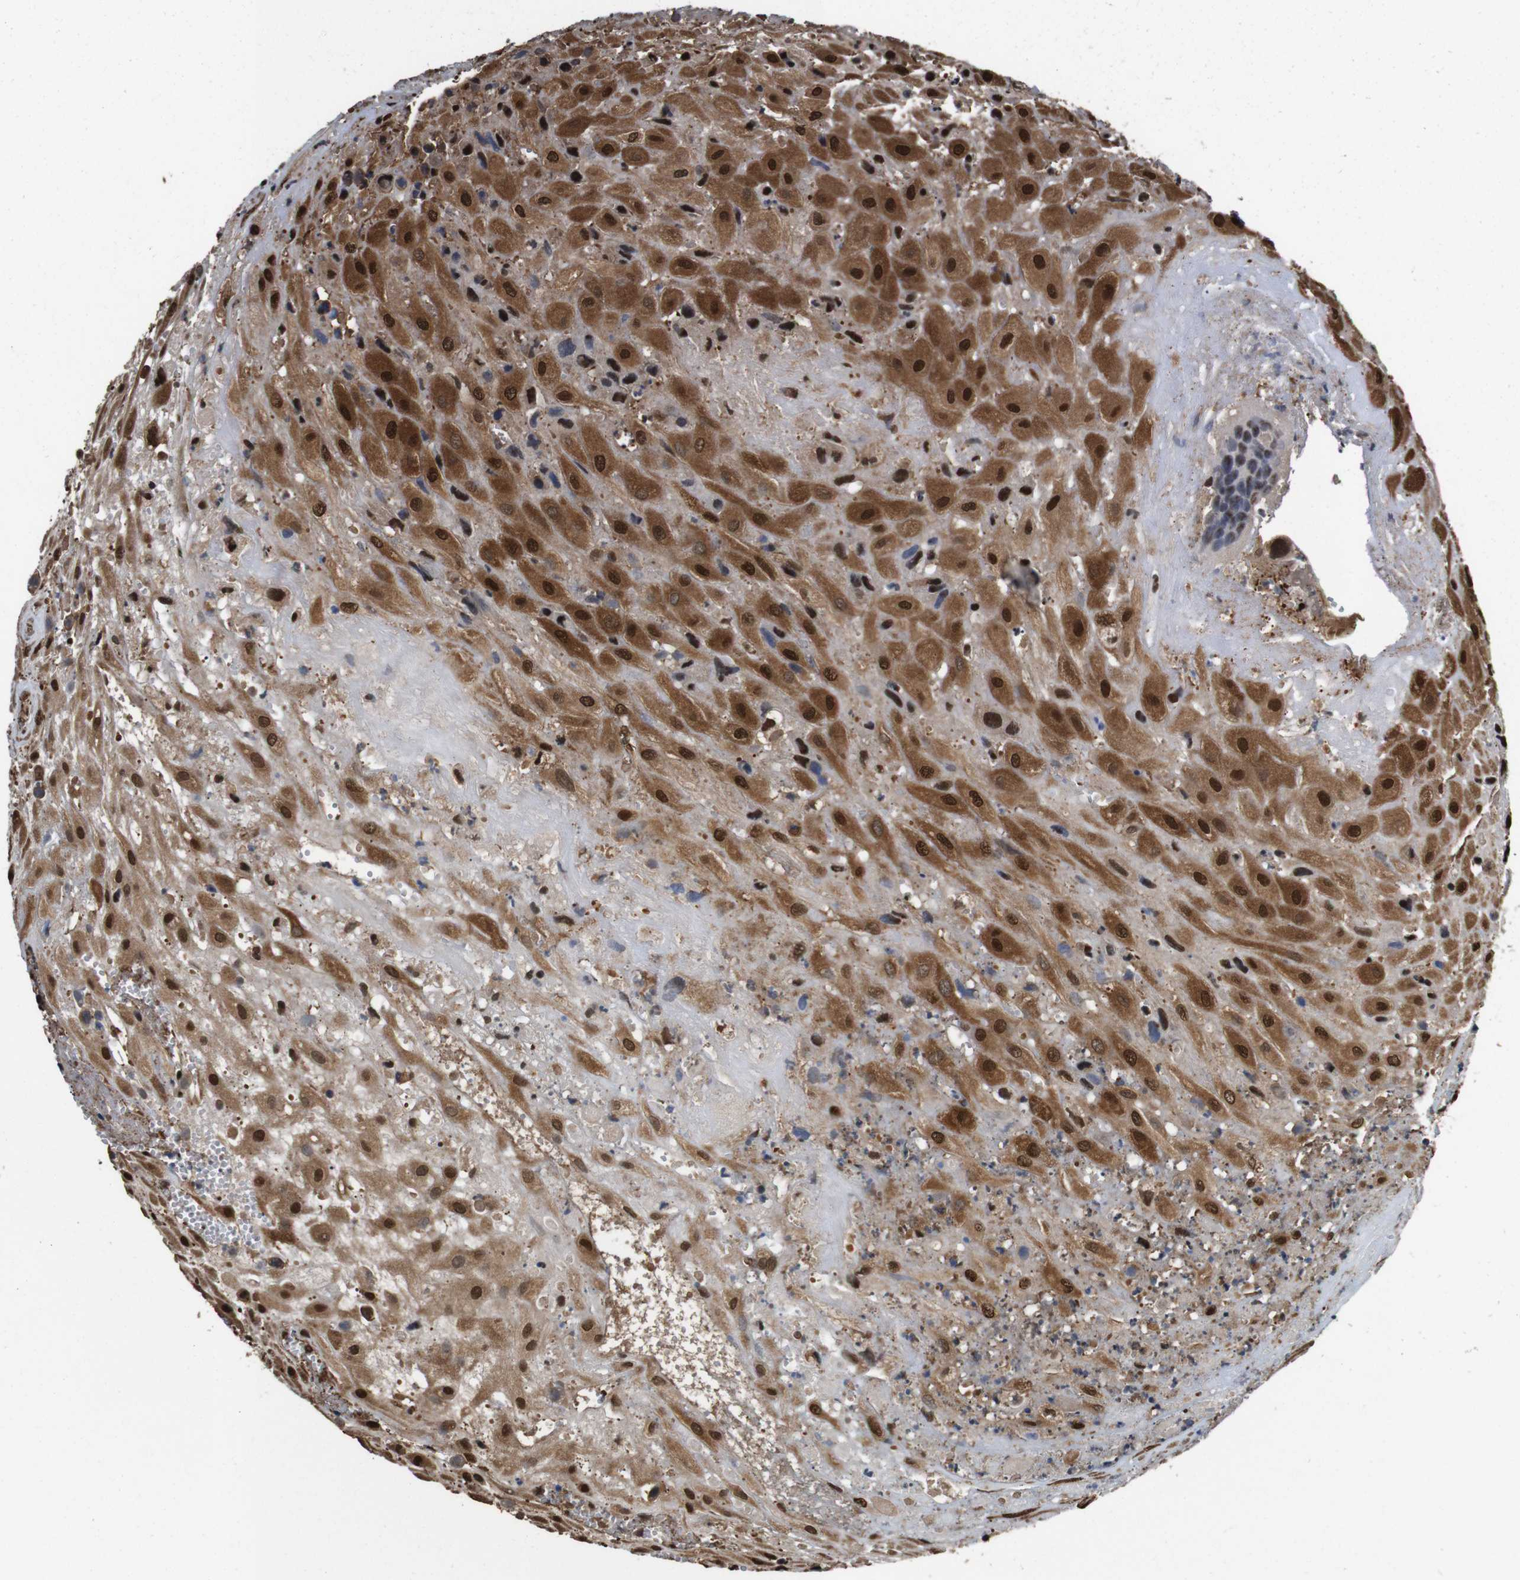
{"staining": {"intensity": "strong", "quantity": ">75%", "location": "cytoplasmic/membranous,nuclear"}, "tissue": "placenta", "cell_type": "Decidual cells", "image_type": "normal", "snomed": [{"axis": "morphology", "description": "Normal tissue, NOS"}, {"axis": "topography", "description": "Placenta"}], "caption": "Strong cytoplasmic/membranous,nuclear expression for a protein is identified in approximately >75% of decidual cells of benign placenta using immunohistochemistry (IHC).", "gene": "VCP", "patient": {"sex": "female", "age": 18}}